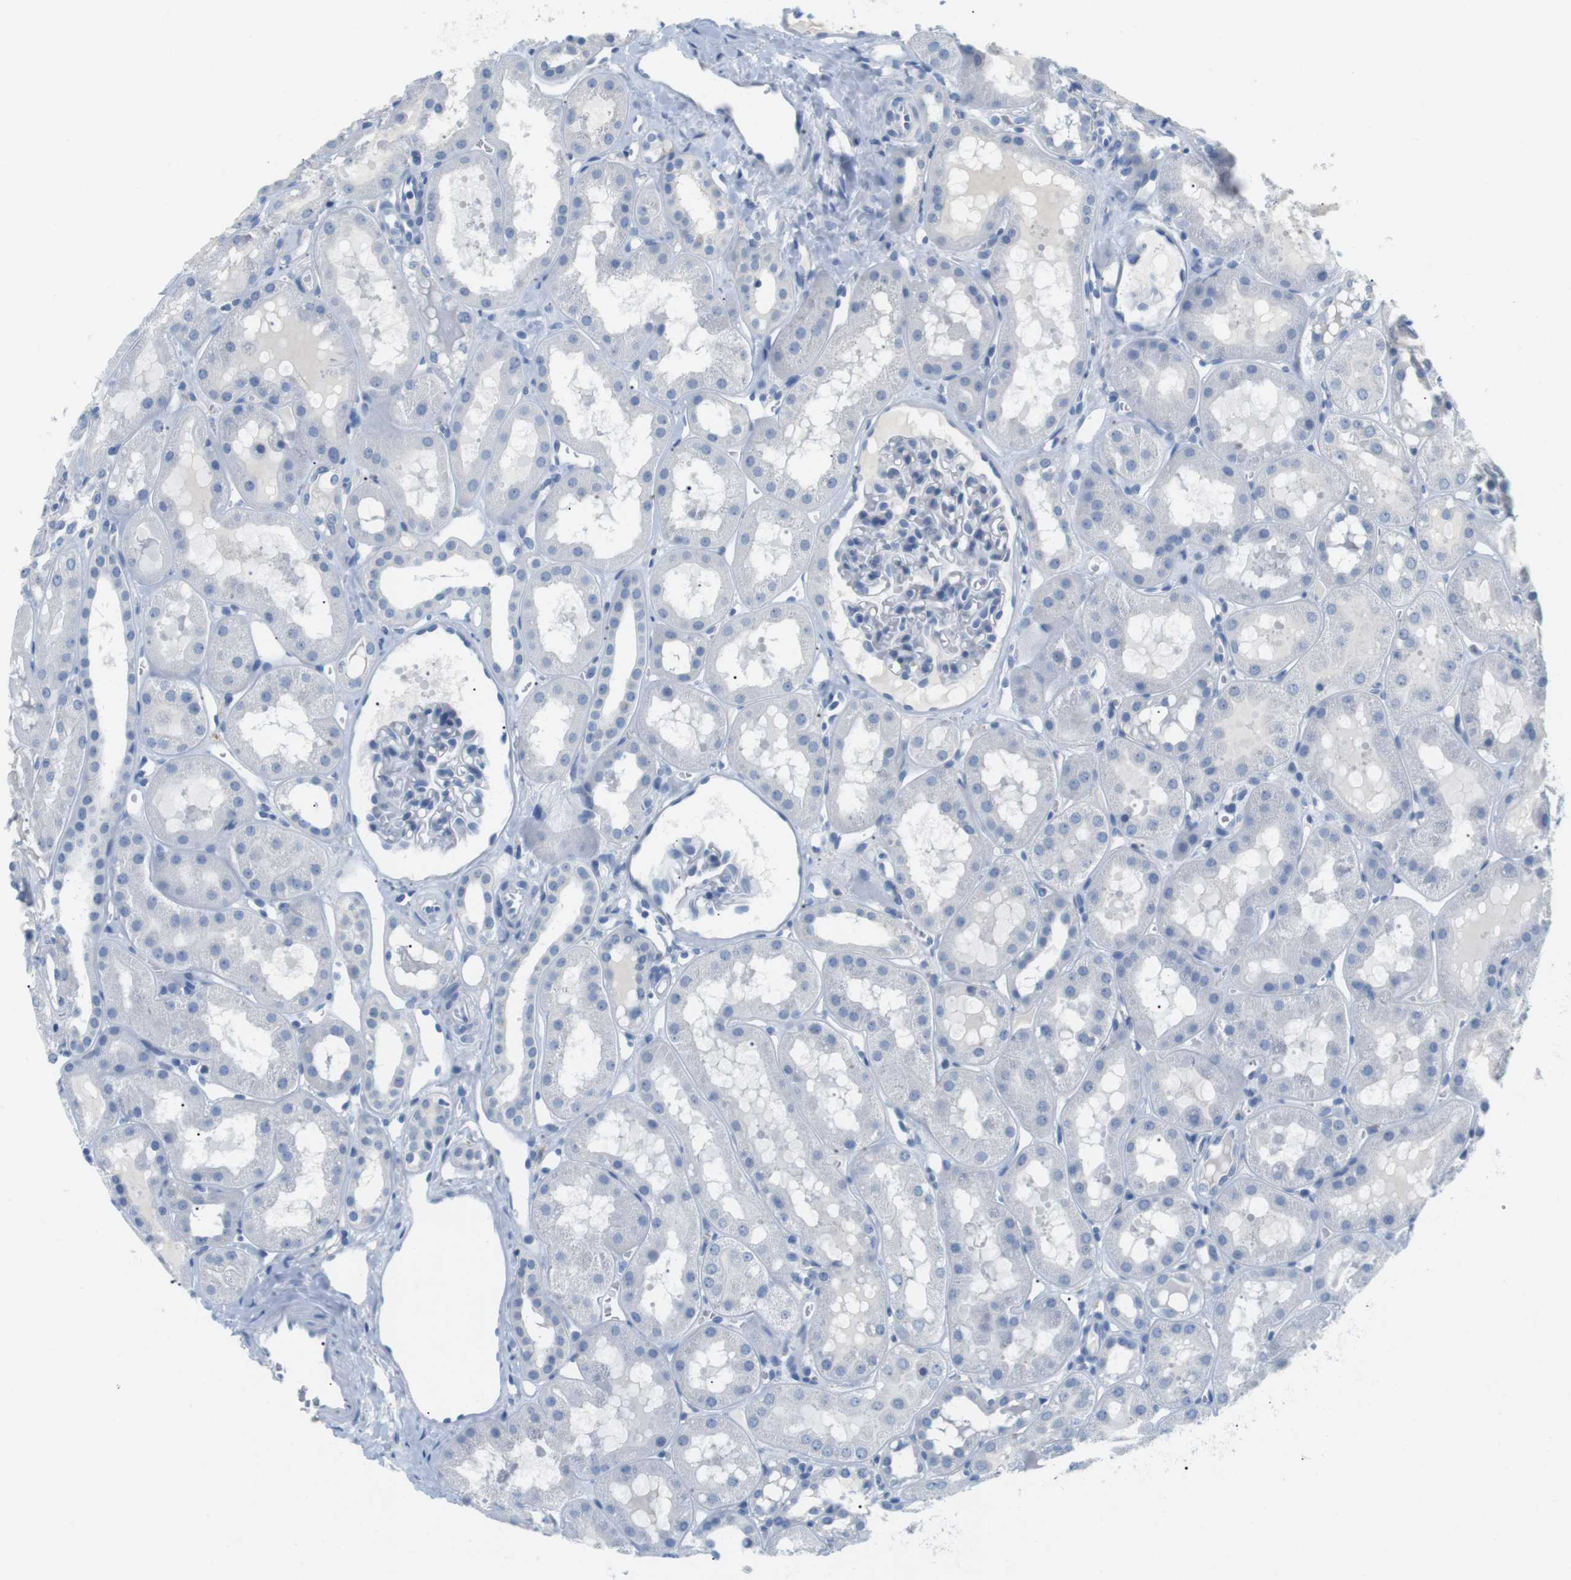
{"staining": {"intensity": "negative", "quantity": "none", "location": "none"}, "tissue": "kidney", "cell_type": "Cells in glomeruli", "image_type": "normal", "snomed": [{"axis": "morphology", "description": "Normal tissue, NOS"}, {"axis": "topography", "description": "Kidney"}, {"axis": "topography", "description": "Urinary bladder"}], "caption": "Immunohistochemistry image of unremarkable kidney stained for a protein (brown), which exhibits no expression in cells in glomeruli.", "gene": "FCGRT", "patient": {"sex": "male", "age": 16}}